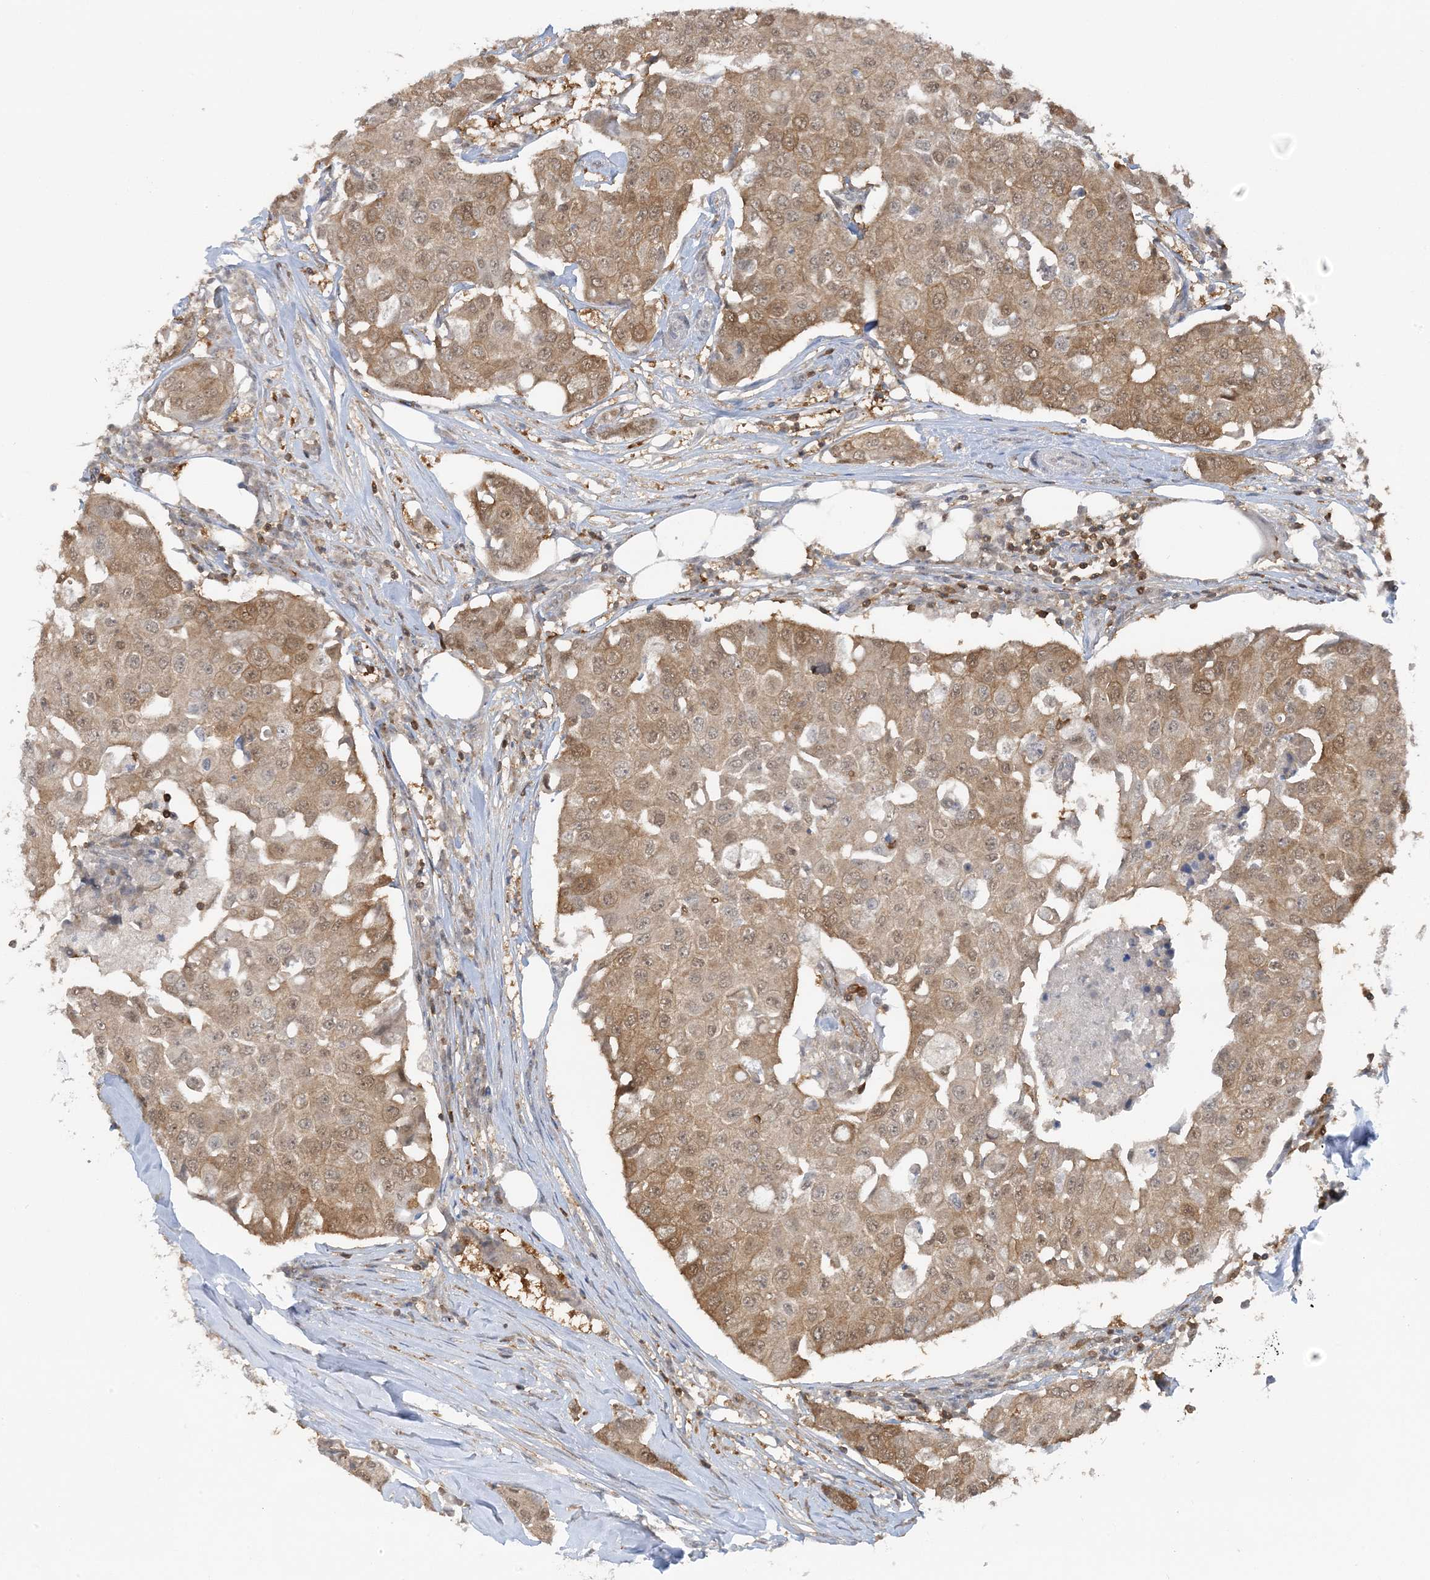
{"staining": {"intensity": "moderate", "quantity": ">75%", "location": "cytoplasmic/membranous"}, "tissue": "breast cancer", "cell_type": "Tumor cells", "image_type": "cancer", "snomed": [{"axis": "morphology", "description": "Duct carcinoma"}, {"axis": "topography", "description": "Breast"}], "caption": "Immunohistochemical staining of invasive ductal carcinoma (breast) exhibits moderate cytoplasmic/membranous protein staining in about >75% of tumor cells.", "gene": "OGA", "patient": {"sex": "female", "age": 80}}